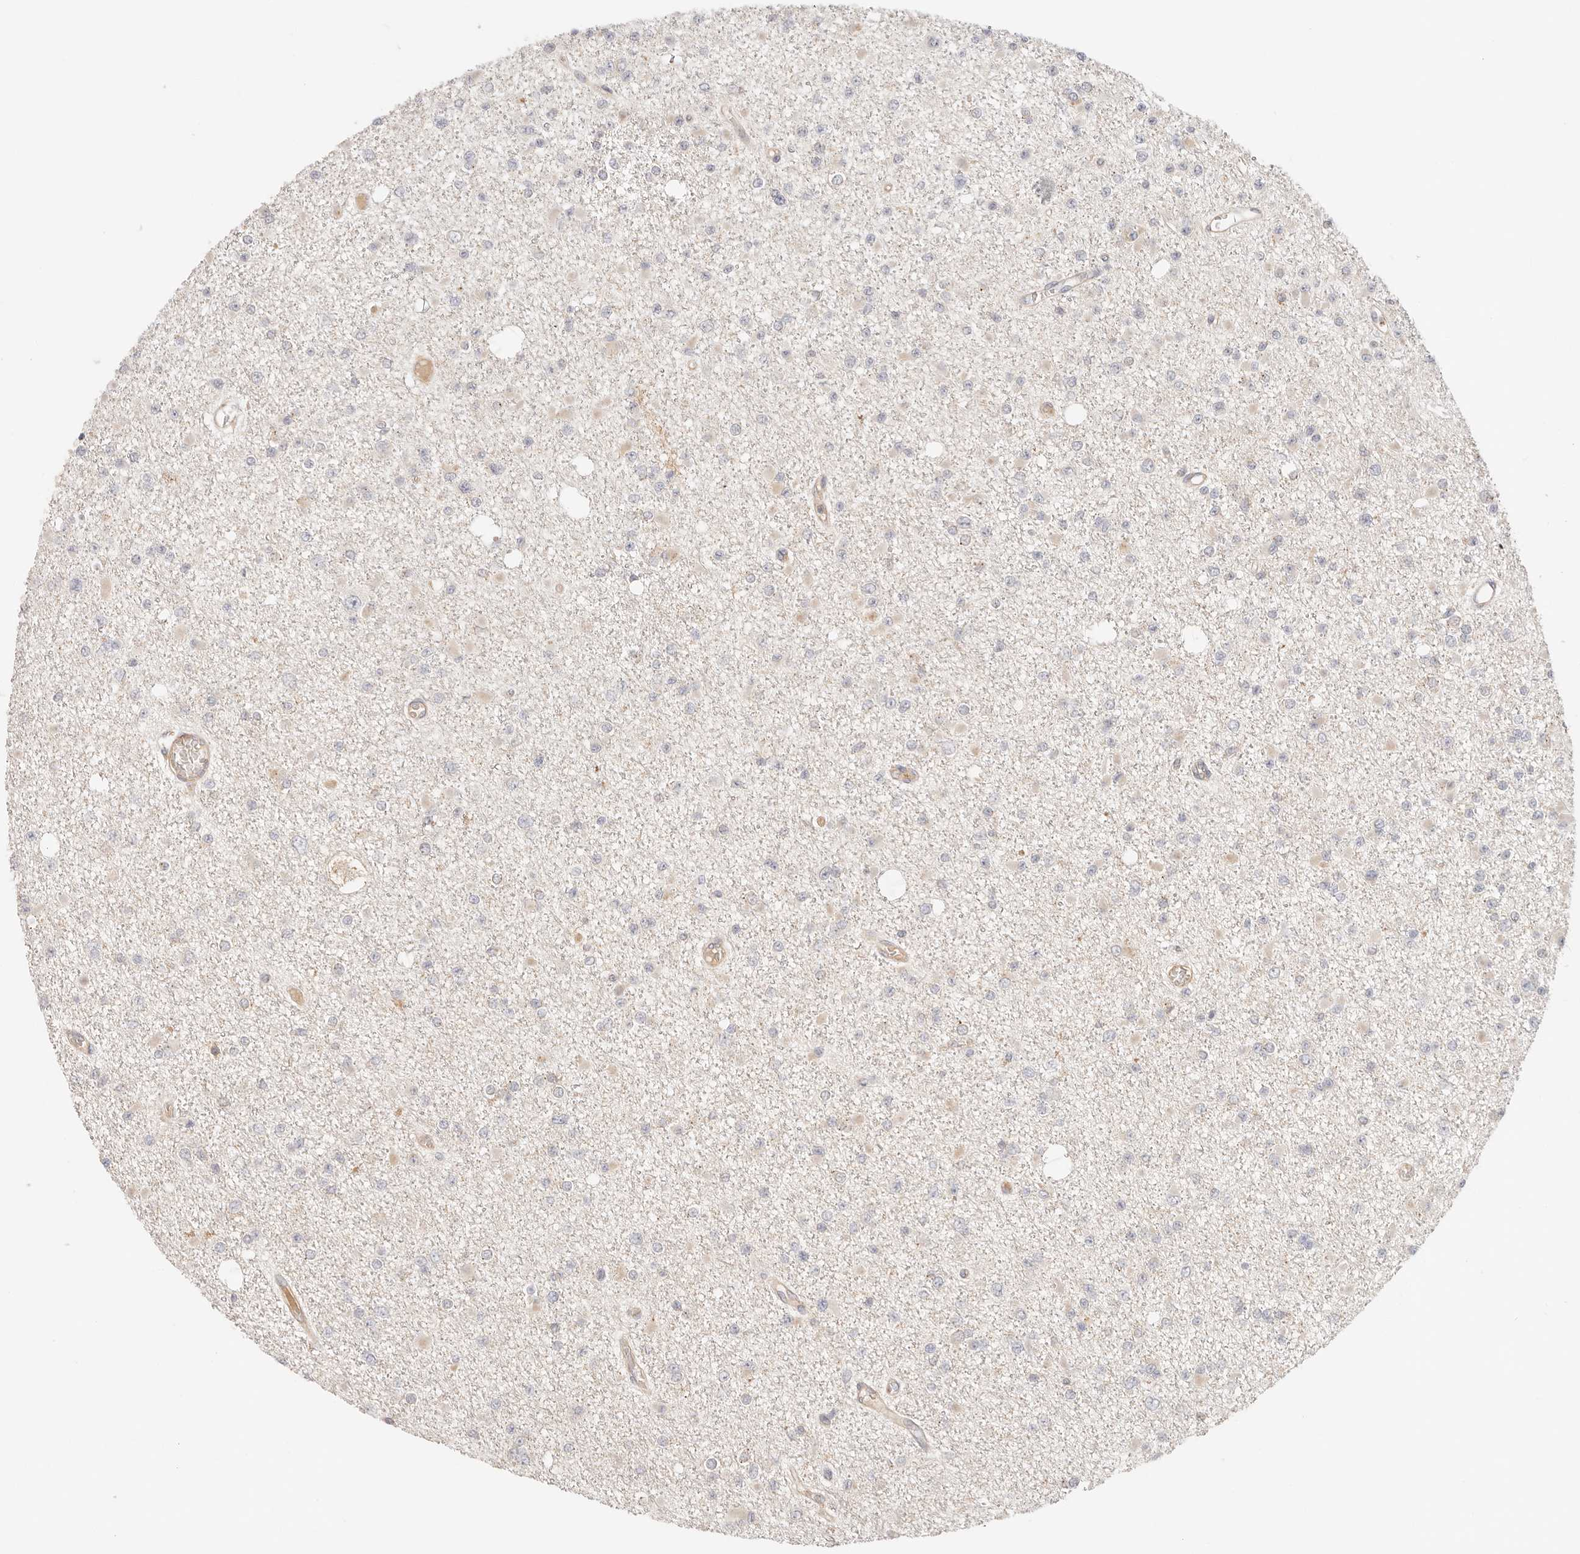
{"staining": {"intensity": "negative", "quantity": "none", "location": "none"}, "tissue": "glioma", "cell_type": "Tumor cells", "image_type": "cancer", "snomed": [{"axis": "morphology", "description": "Glioma, malignant, Low grade"}, {"axis": "topography", "description": "Brain"}], "caption": "Immunohistochemistry (IHC) image of neoplastic tissue: glioma stained with DAB (3,3'-diaminobenzidine) demonstrates no significant protein staining in tumor cells.", "gene": "IL1R2", "patient": {"sex": "female", "age": 22}}